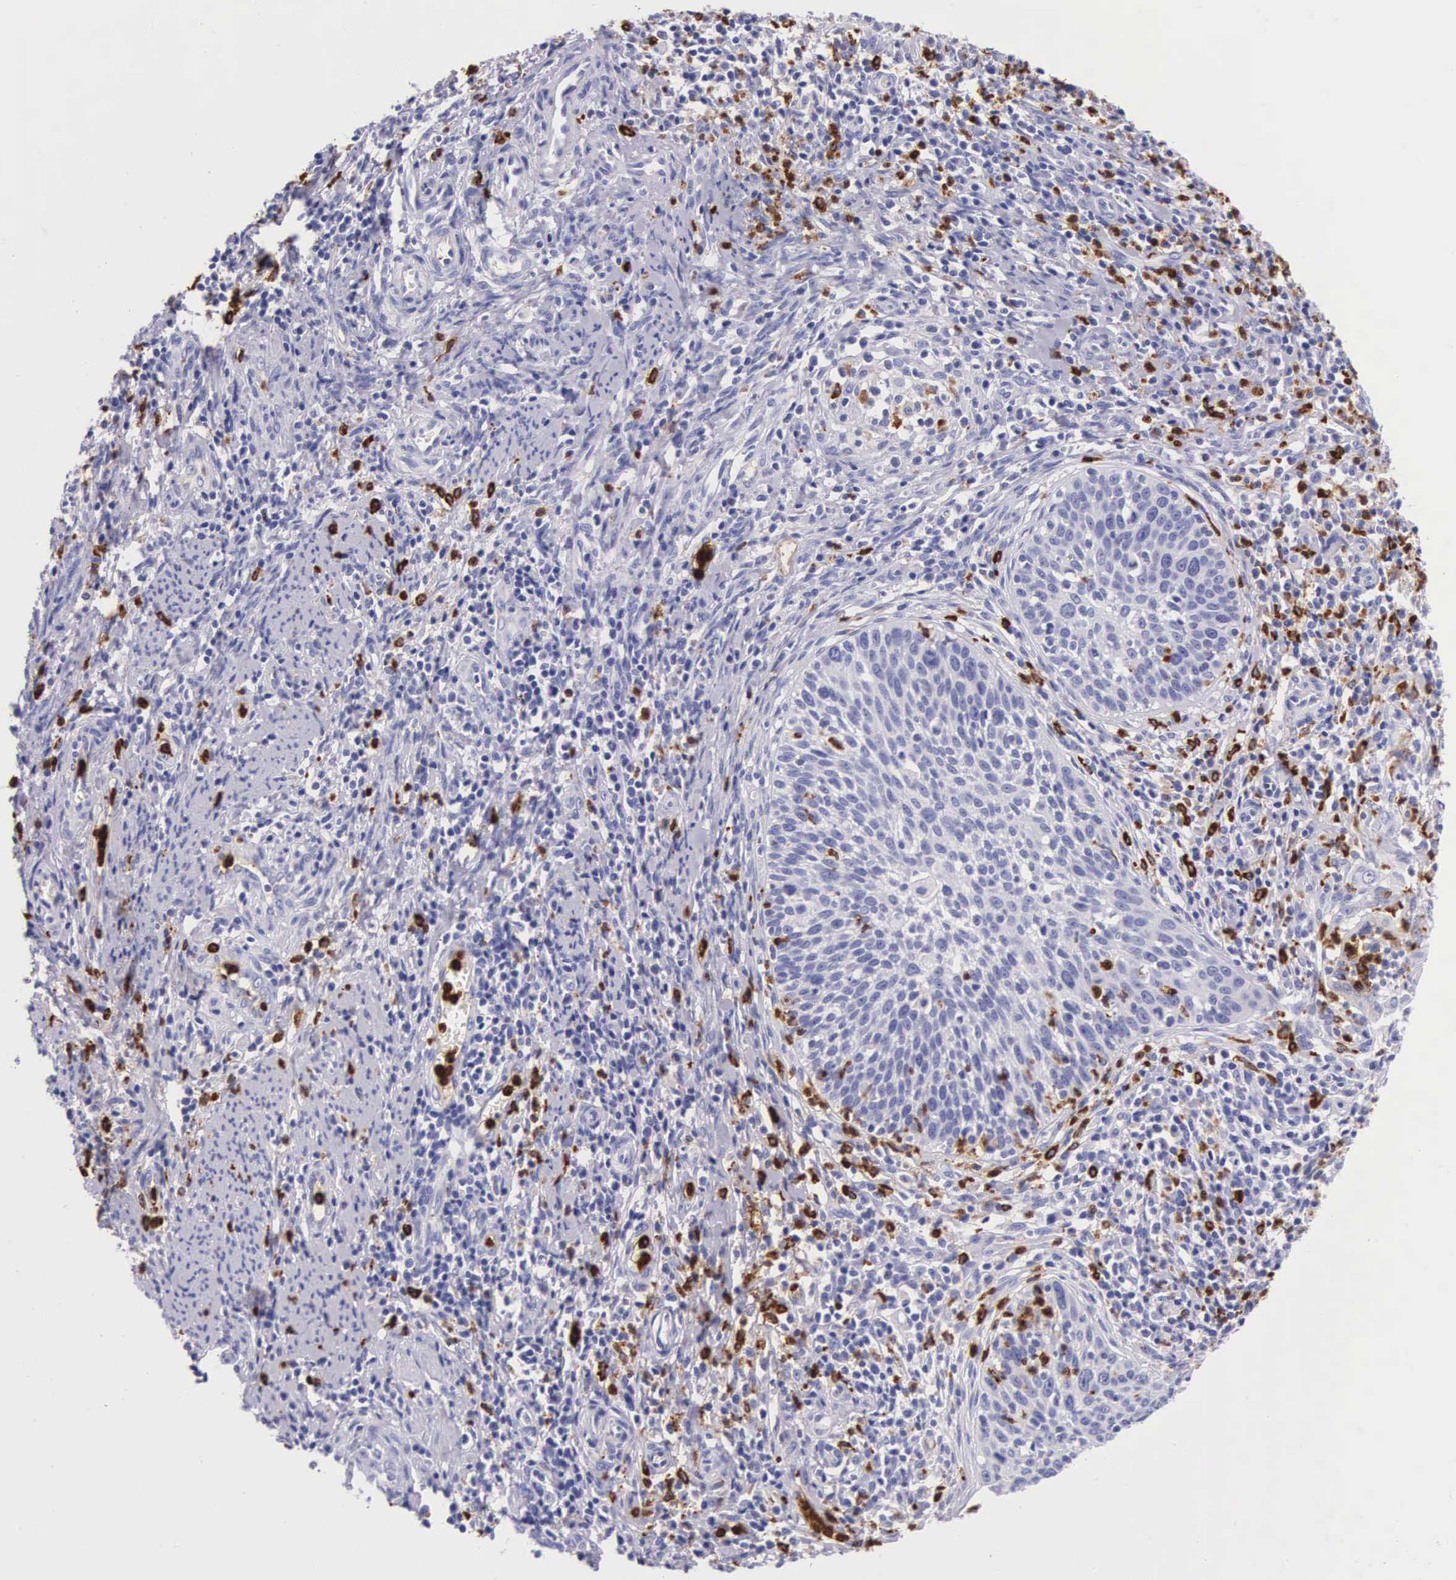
{"staining": {"intensity": "negative", "quantity": "none", "location": "none"}, "tissue": "cervical cancer", "cell_type": "Tumor cells", "image_type": "cancer", "snomed": [{"axis": "morphology", "description": "Squamous cell carcinoma, NOS"}, {"axis": "topography", "description": "Cervix"}], "caption": "Immunohistochemistry (IHC) micrograph of neoplastic tissue: human cervical squamous cell carcinoma stained with DAB demonstrates no significant protein expression in tumor cells.", "gene": "FCN1", "patient": {"sex": "female", "age": 41}}